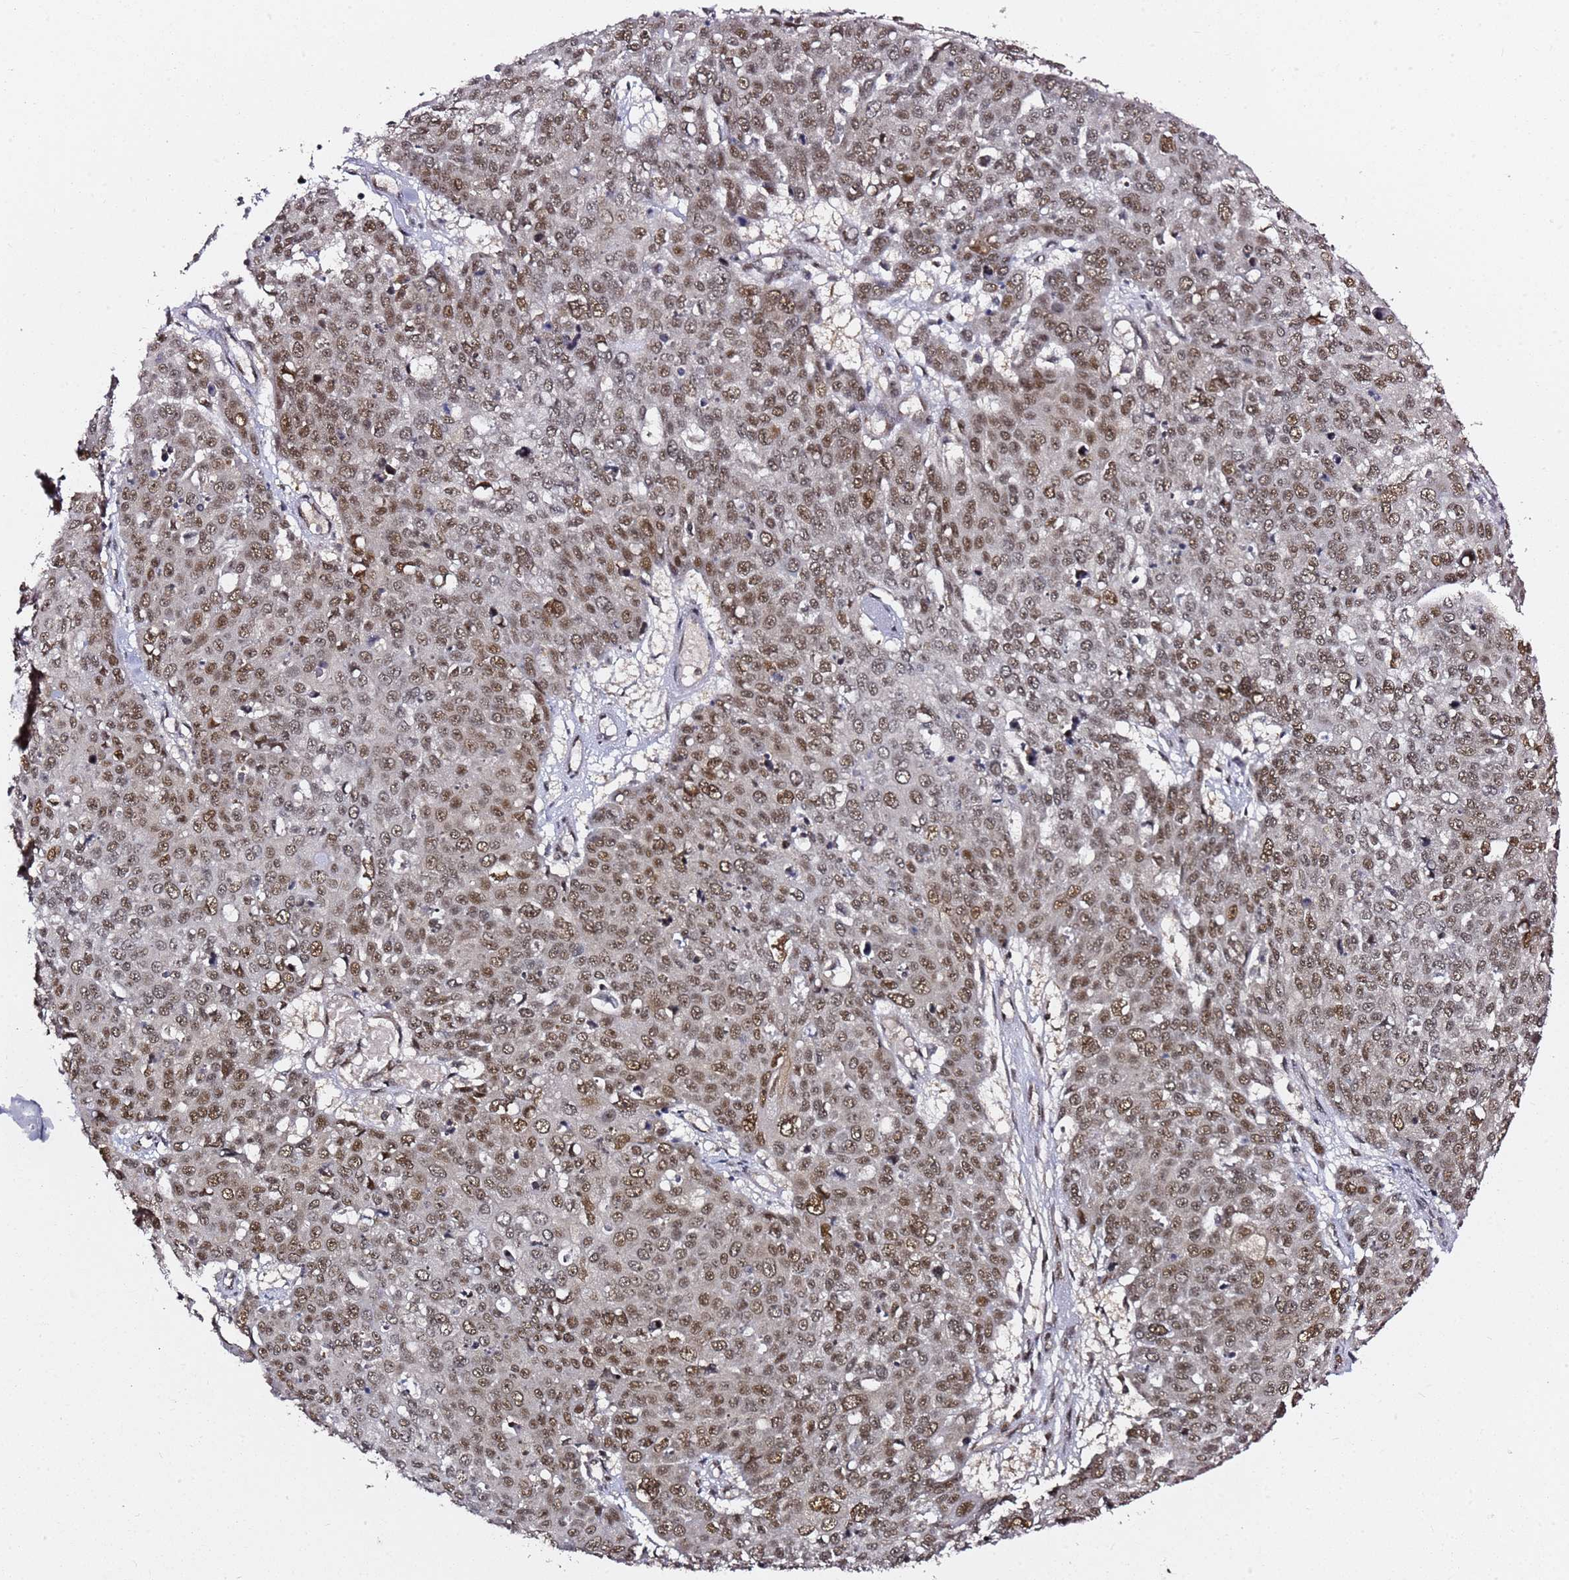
{"staining": {"intensity": "moderate", "quantity": ">75%", "location": "nuclear"}, "tissue": "skin cancer", "cell_type": "Tumor cells", "image_type": "cancer", "snomed": [{"axis": "morphology", "description": "Squamous cell carcinoma, NOS"}, {"axis": "topography", "description": "Skin"}], "caption": "Brown immunohistochemical staining in human skin cancer exhibits moderate nuclear expression in about >75% of tumor cells. The protein is shown in brown color, while the nuclei are stained blue.", "gene": "RGS18", "patient": {"sex": "male", "age": 71}}